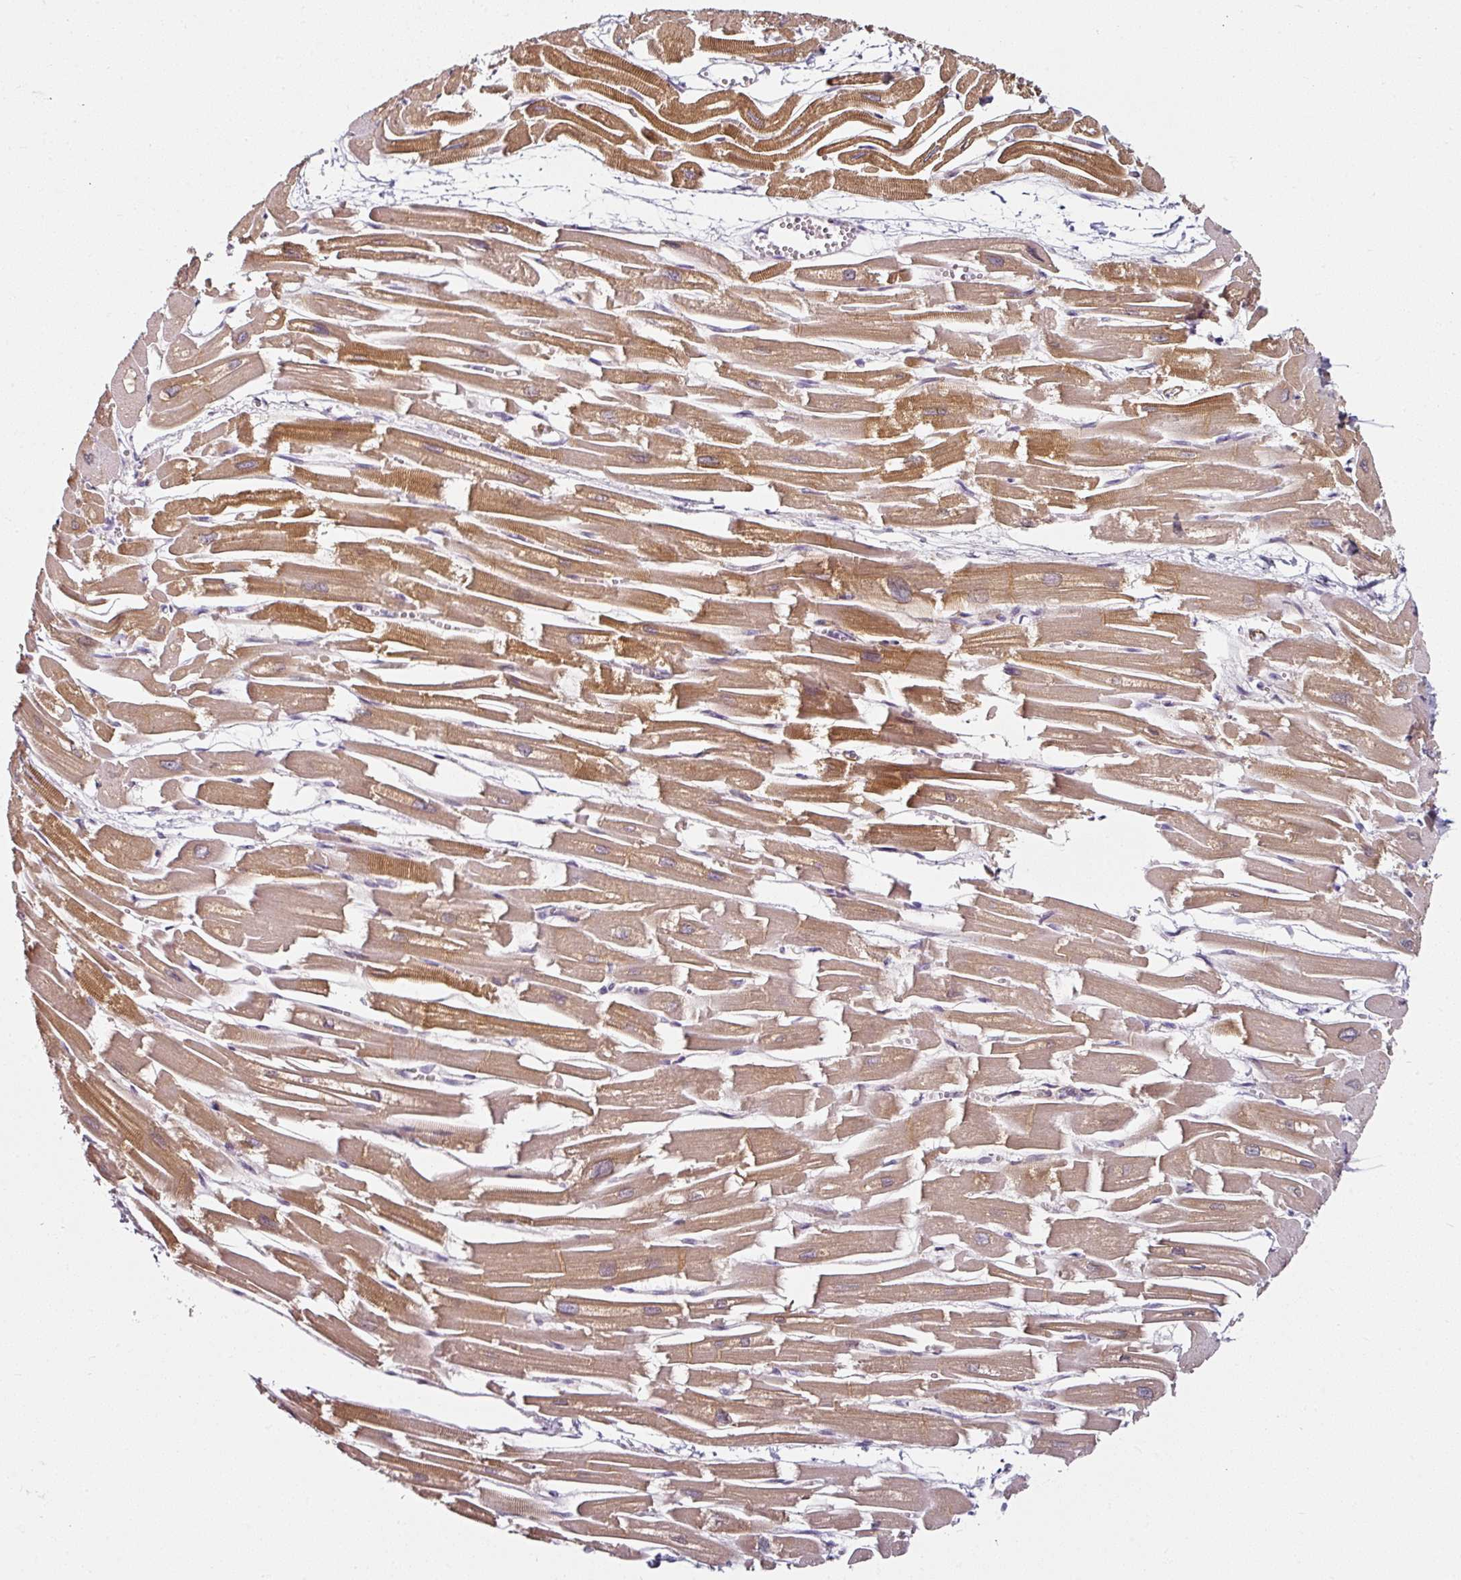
{"staining": {"intensity": "strong", "quantity": "25%-75%", "location": "cytoplasmic/membranous"}, "tissue": "heart muscle", "cell_type": "Cardiomyocytes", "image_type": "normal", "snomed": [{"axis": "morphology", "description": "Normal tissue, NOS"}, {"axis": "topography", "description": "Heart"}], "caption": "An IHC image of unremarkable tissue is shown. Protein staining in brown shows strong cytoplasmic/membranous positivity in heart muscle within cardiomyocytes. The staining is performed using DAB brown chromogen to label protein expression. The nuclei are counter-stained blue using hematoxylin.", "gene": "CAP2", "patient": {"sex": "male", "age": 54}}